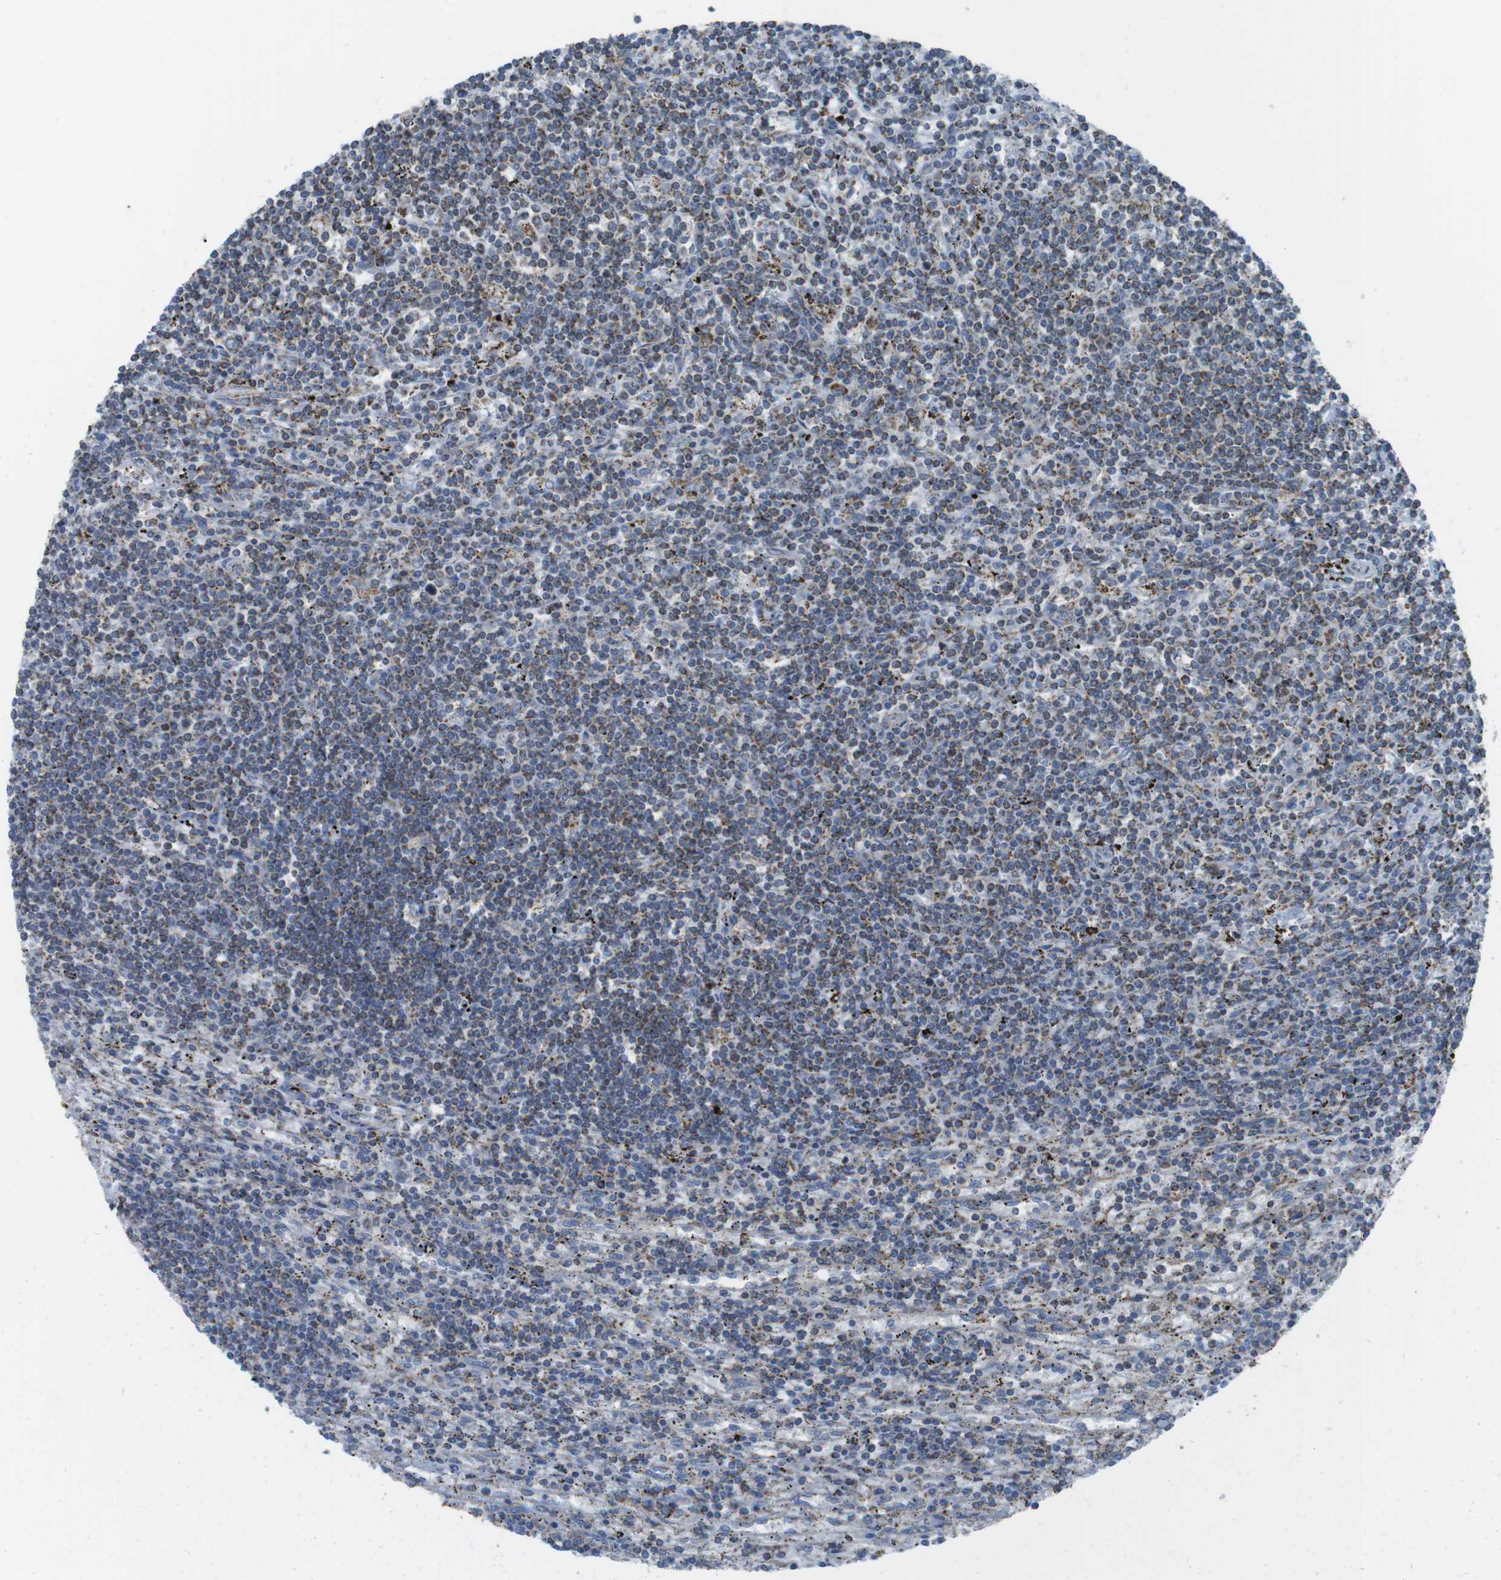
{"staining": {"intensity": "weak", "quantity": "<25%", "location": "cytoplasmic/membranous"}, "tissue": "lymphoma", "cell_type": "Tumor cells", "image_type": "cancer", "snomed": [{"axis": "morphology", "description": "Malignant lymphoma, non-Hodgkin's type, Low grade"}, {"axis": "topography", "description": "Spleen"}], "caption": "Tumor cells are negative for brown protein staining in lymphoma. (DAB (3,3'-diaminobenzidine) IHC, high magnification).", "gene": "GRIK2", "patient": {"sex": "male", "age": 76}}